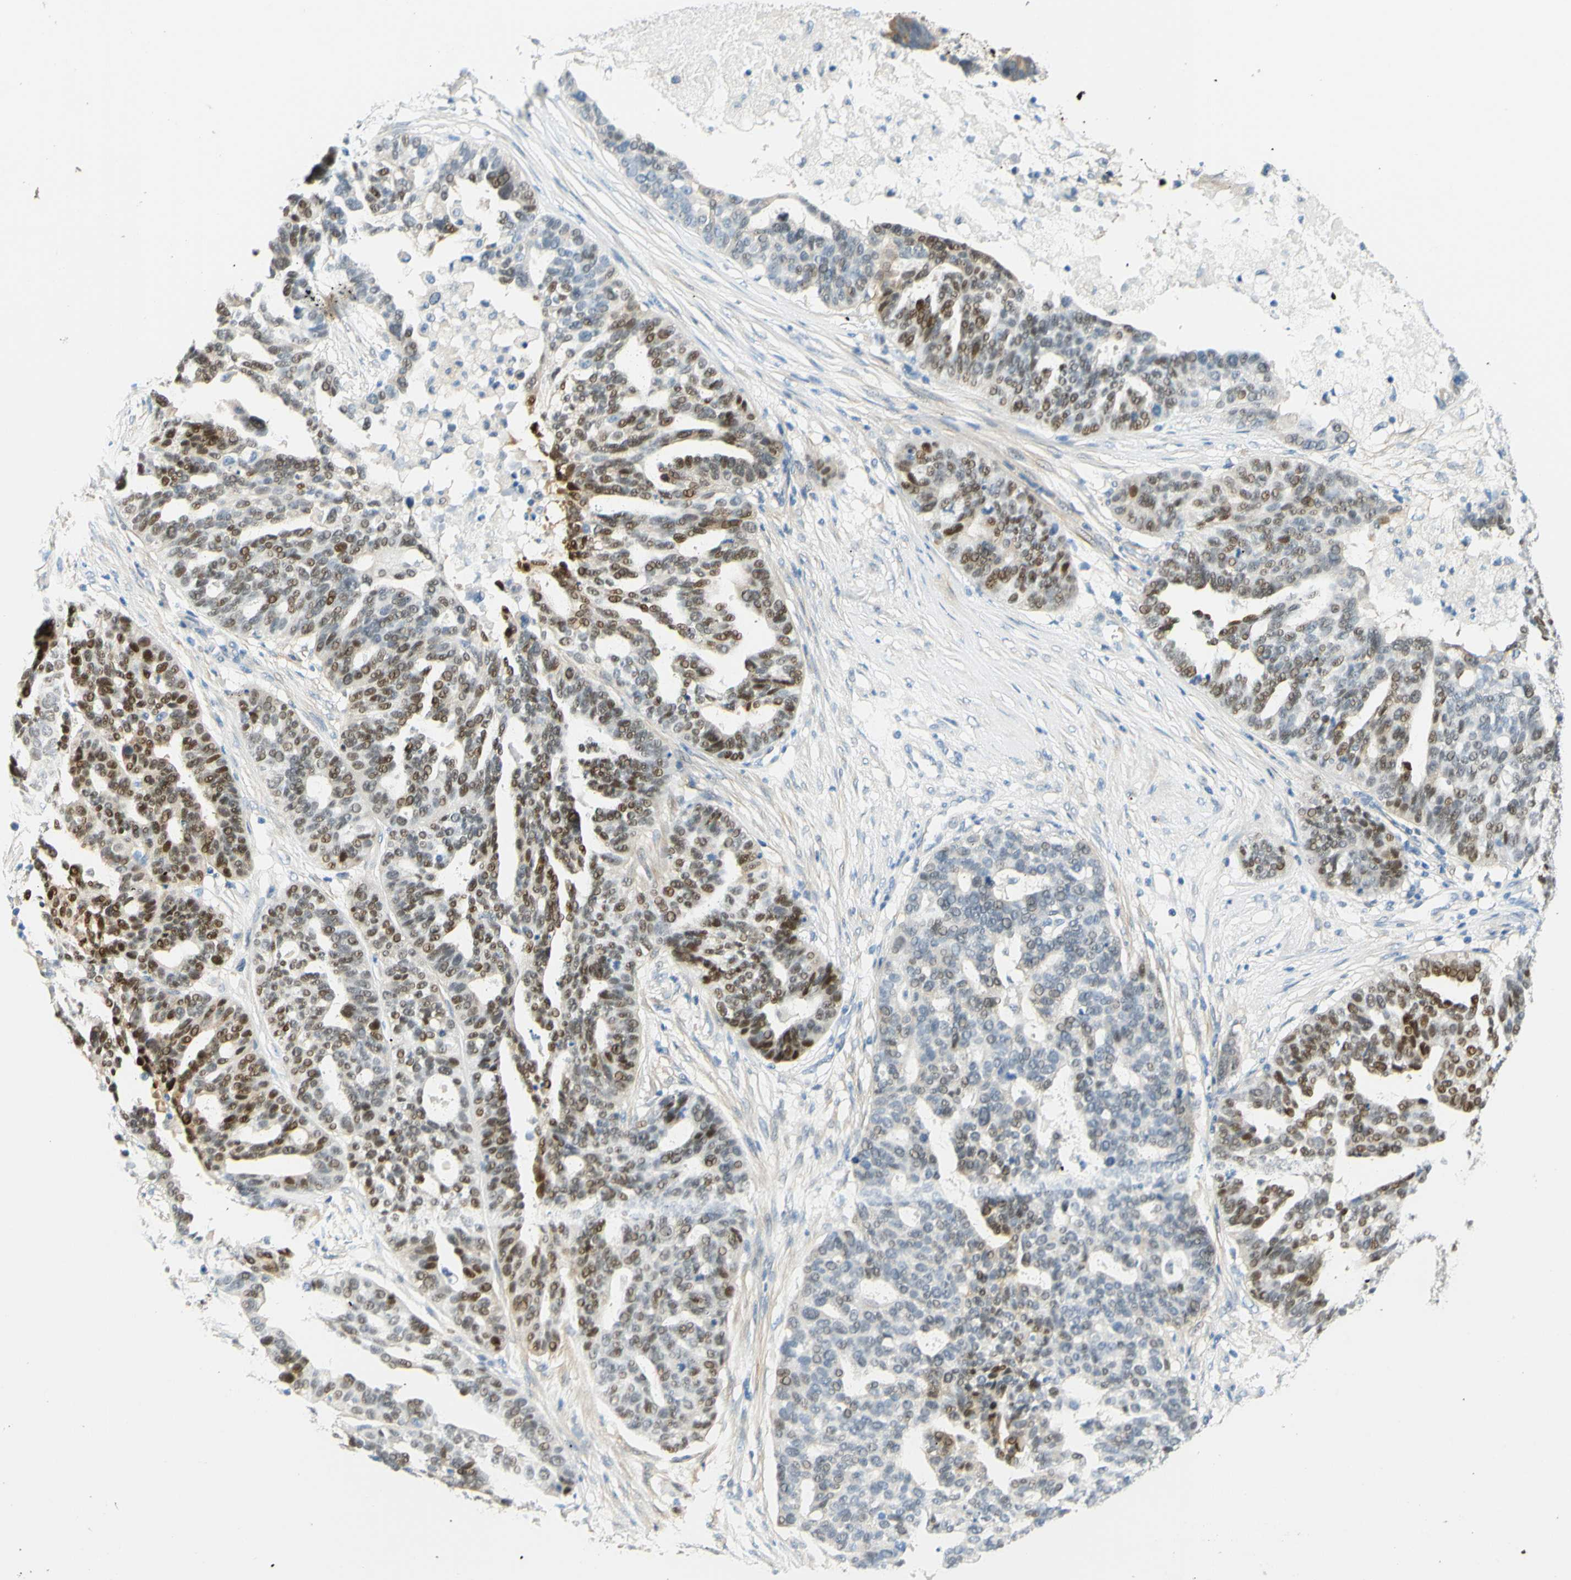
{"staining": {"intensity": "moderate", "quantity": ">75%", "location": "nuclear"}, "tissue": "ovarian cancer", "cell_type": "Tumor cells", "image_type": "cancer", "snomed": [{"axis": "morphology", "description": "Cystadenocarcinoma, serous, NOS"}, {"axis": "topography", "description": "Ovary"}], "caption": "Ovarian serous cystadenocarcinoma stained for a protein (brown) exhibits moderate nuclear positive staining in approximately >75% of tumor cells.", "gene": "ENTREP2", "patient": {"sex": "female", "age": 59}}